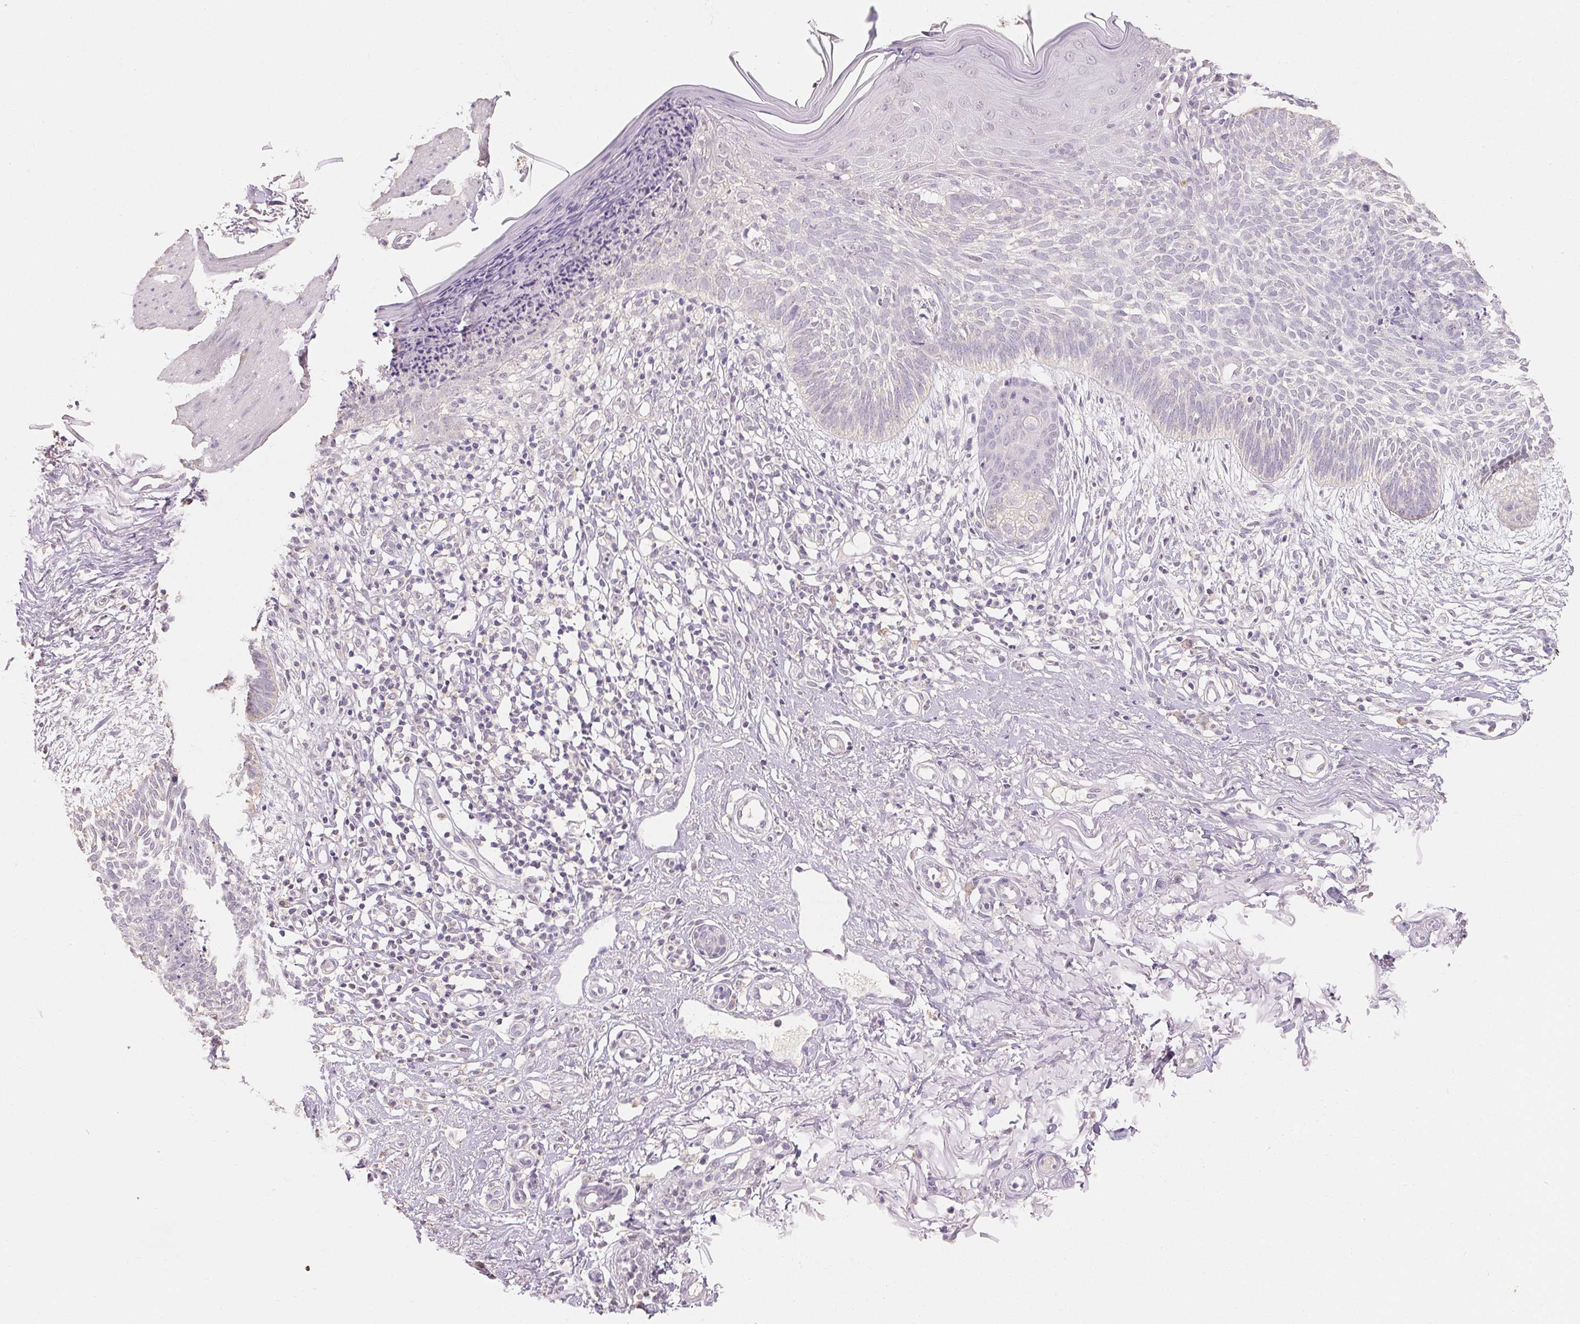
{"staining": {"intensity": "negative", "quantity": "none", "location": "none"}, "tissue": "skin cancer", "cell_type": "Tumor cells", "image_type": "cancer", "snomed": [{"axis": "morphology", "description": "Basal cell carcinoma"}, {"axis": "topography", "description": "Skin"}], "caption": "Protein analysis of basal cell carcinoma (skin) shows no significant expression in tumor cells.", "gene": "MAP7D2", "patient": {"sex": "female", "age": 84}}